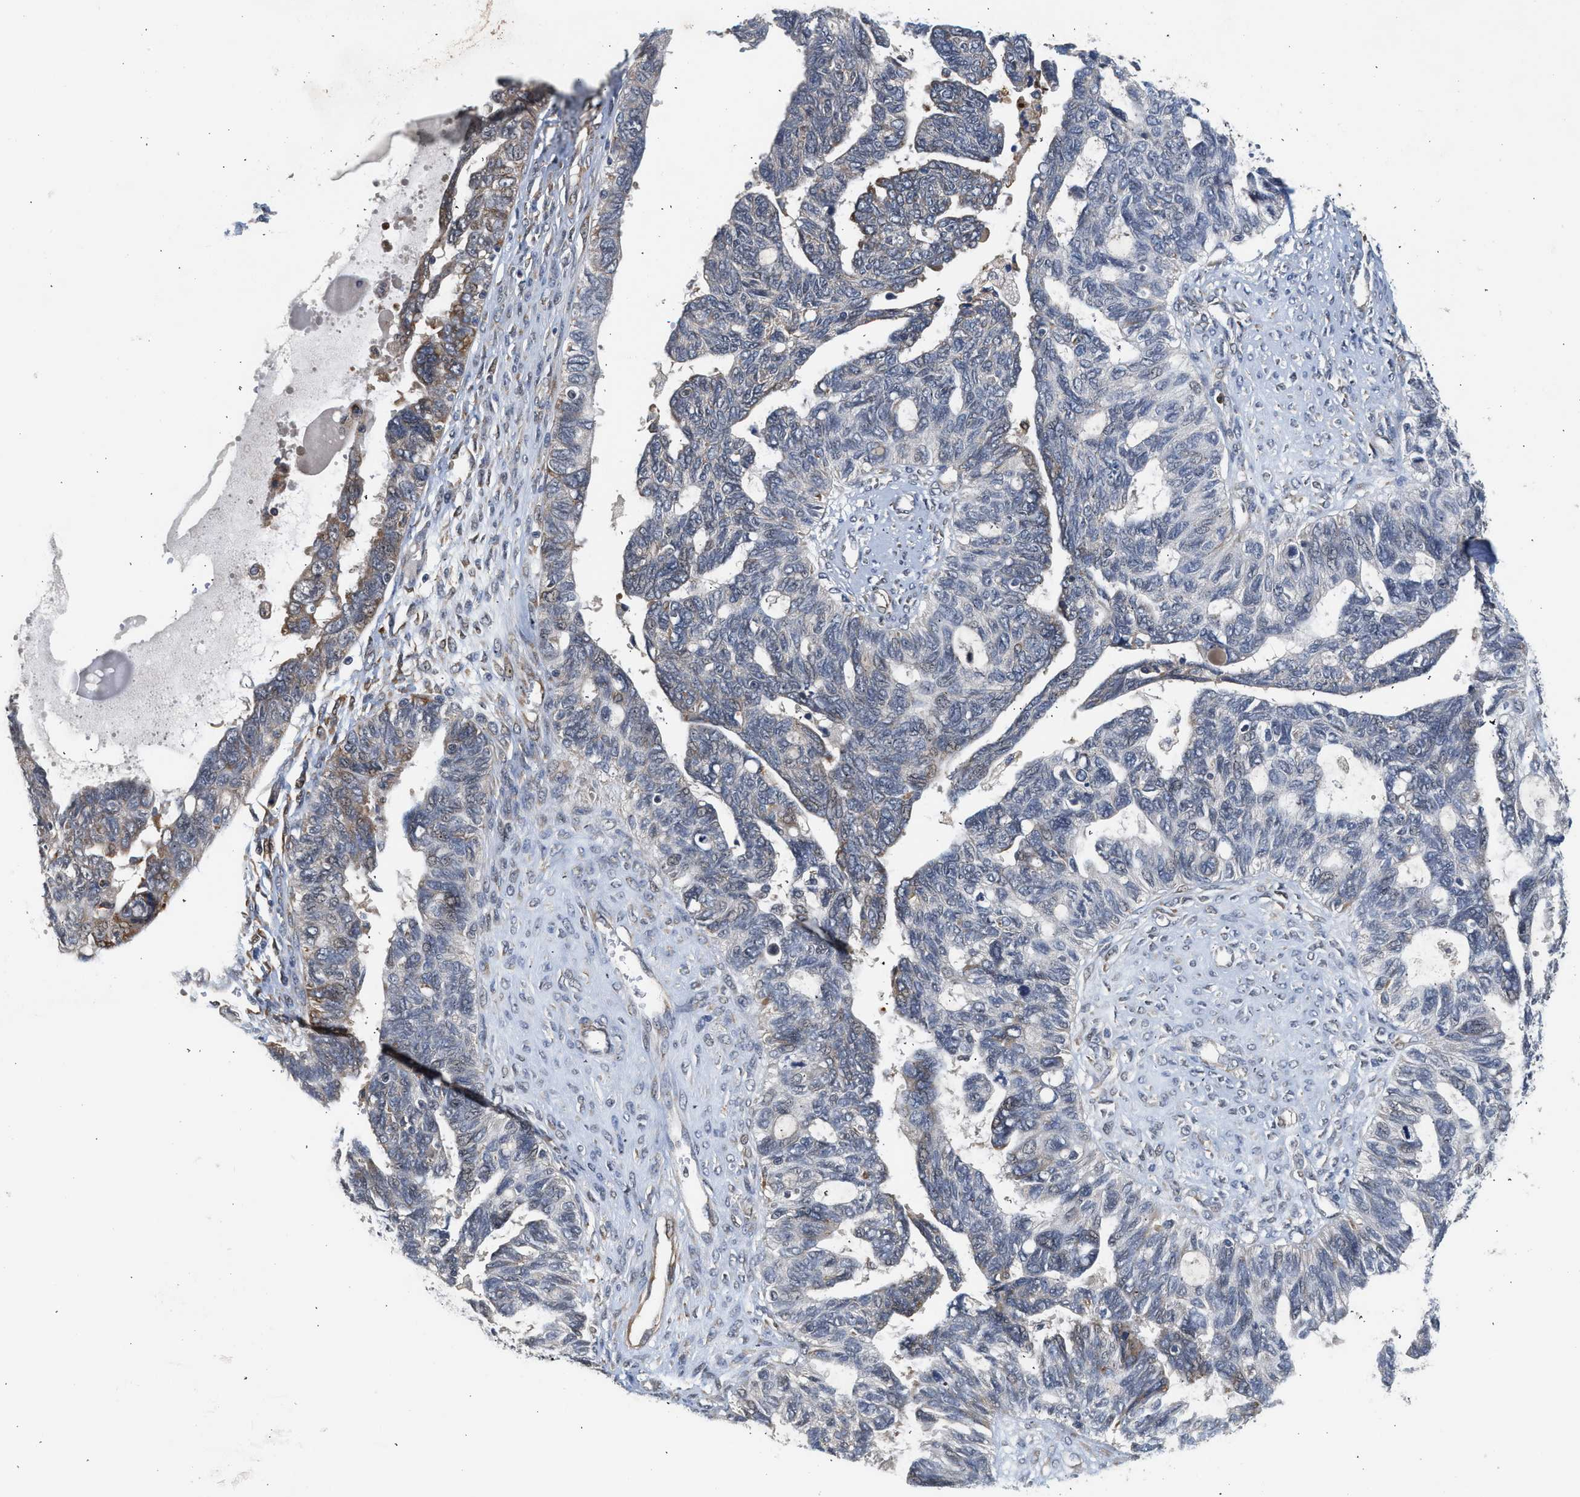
{"staining": {"intensity": "weak", "quantity": "<25%", "location": "cytoplasmic/membranous"}, "tissue": "ovarian cancer", "cell_type": "Tumor cells", "image_type": "cancer", "snomed": [{"axis": "morphology", "description": "Cystadenocarcinoma, serous, NOS"}, {"axis": "topography", "description": "Ovary"}], "caption": "A photomicrograph of ovarian serous cystadenocarcinoma stained for a protein shows no brown staining in tumor cells.", "gene": "POLG2", "patient": {"sex": "female", "age": 79}}